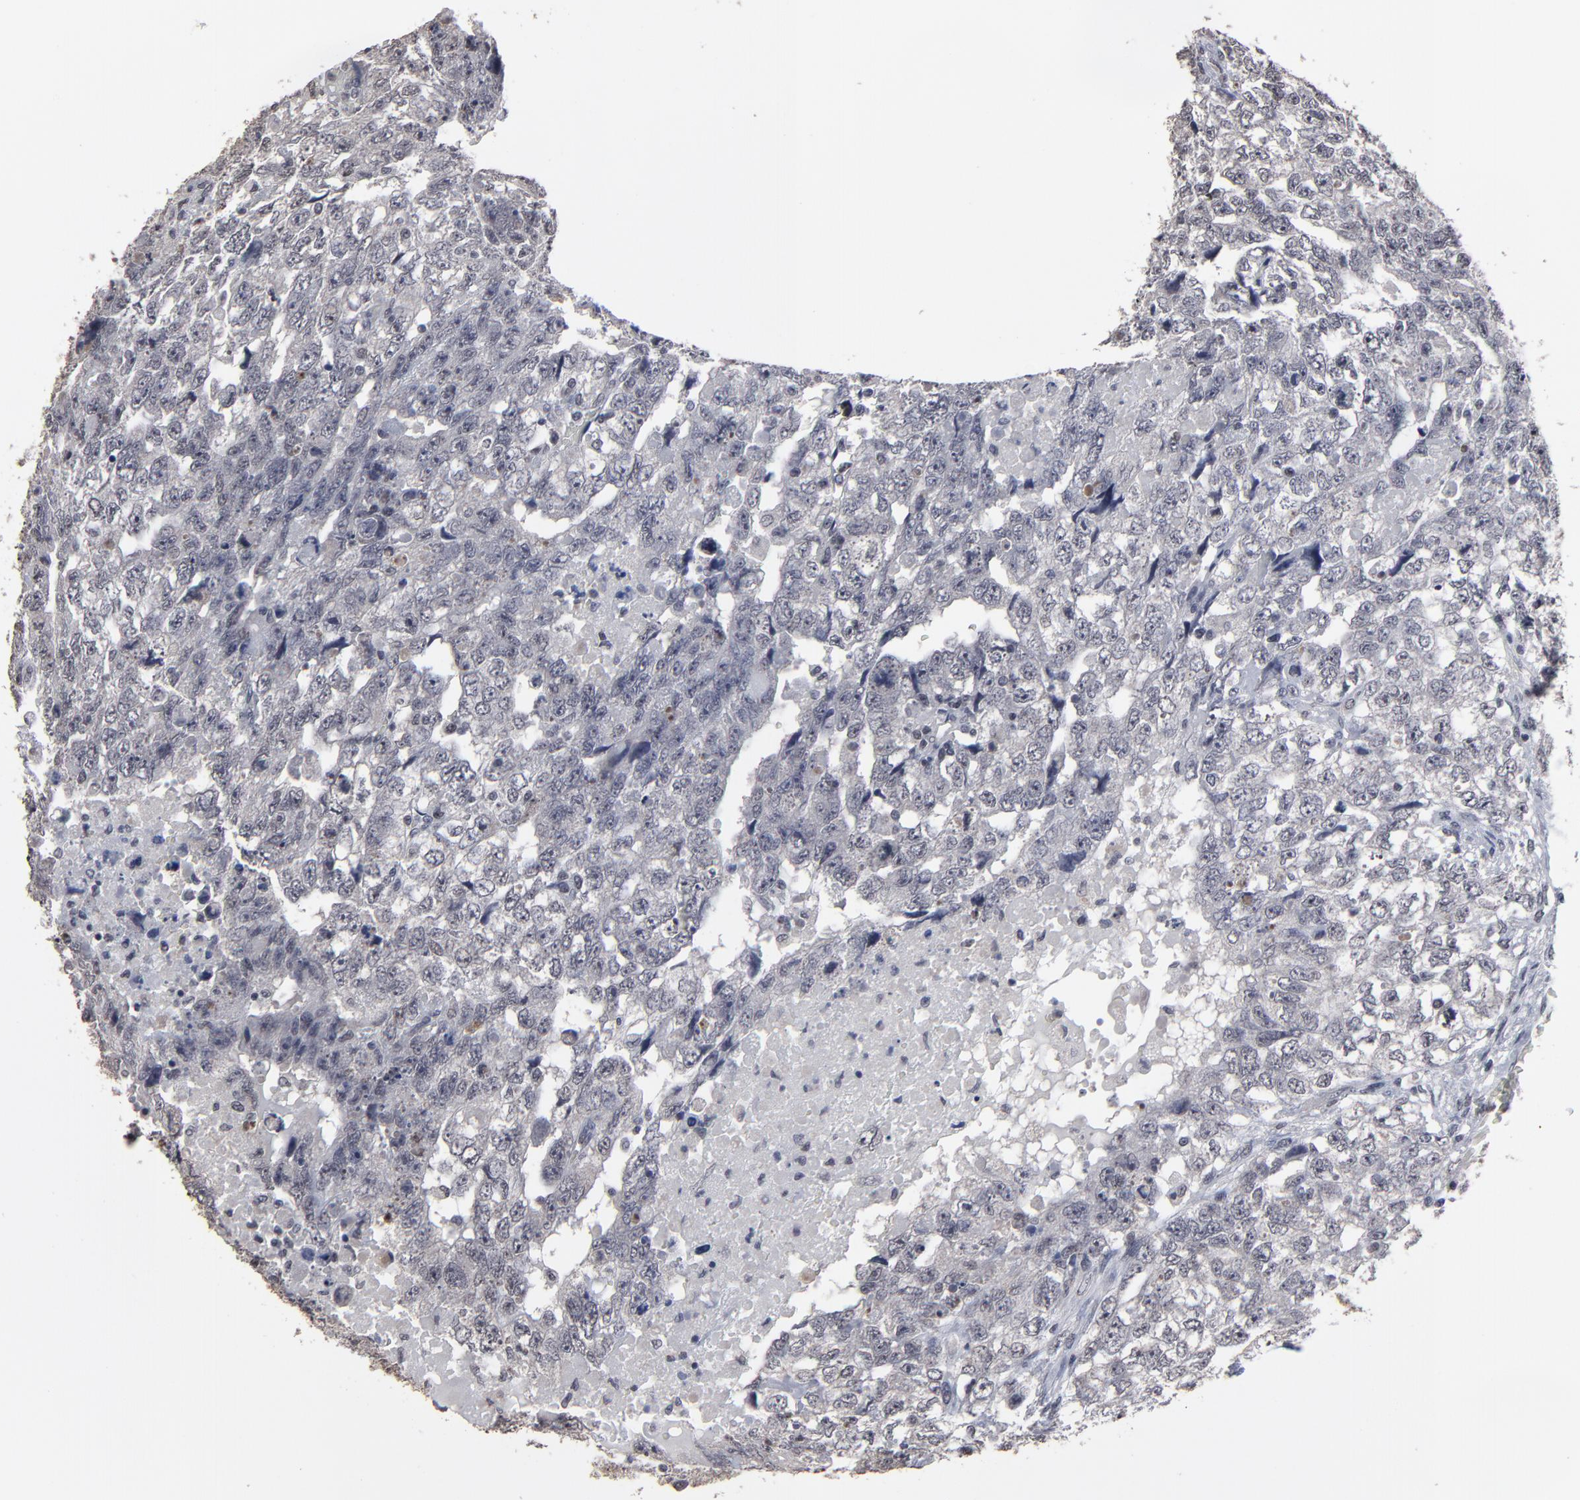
{"staining": {"intensity": "negative", "quantity": "none", "location": "none"}, "tissue": "testis cancer", "cell_type": "Tumor cells", "image_type": "cancer", "snomed": [{"axis": "morphology", "description": "Carcinoma, Embryonal, NOS"}, {"axis": "topography", "description": "Testis"}], "caption": "Immunohistochemical staining of human testis embryonal carcinoma exhibits no significant expression in tumor cells. (Brightfield microscopy of DAB immunohistochemistry (IHC) at high magnification).", "gene": "SSRP1", "patient": {"sex": "male", "age": 36}}